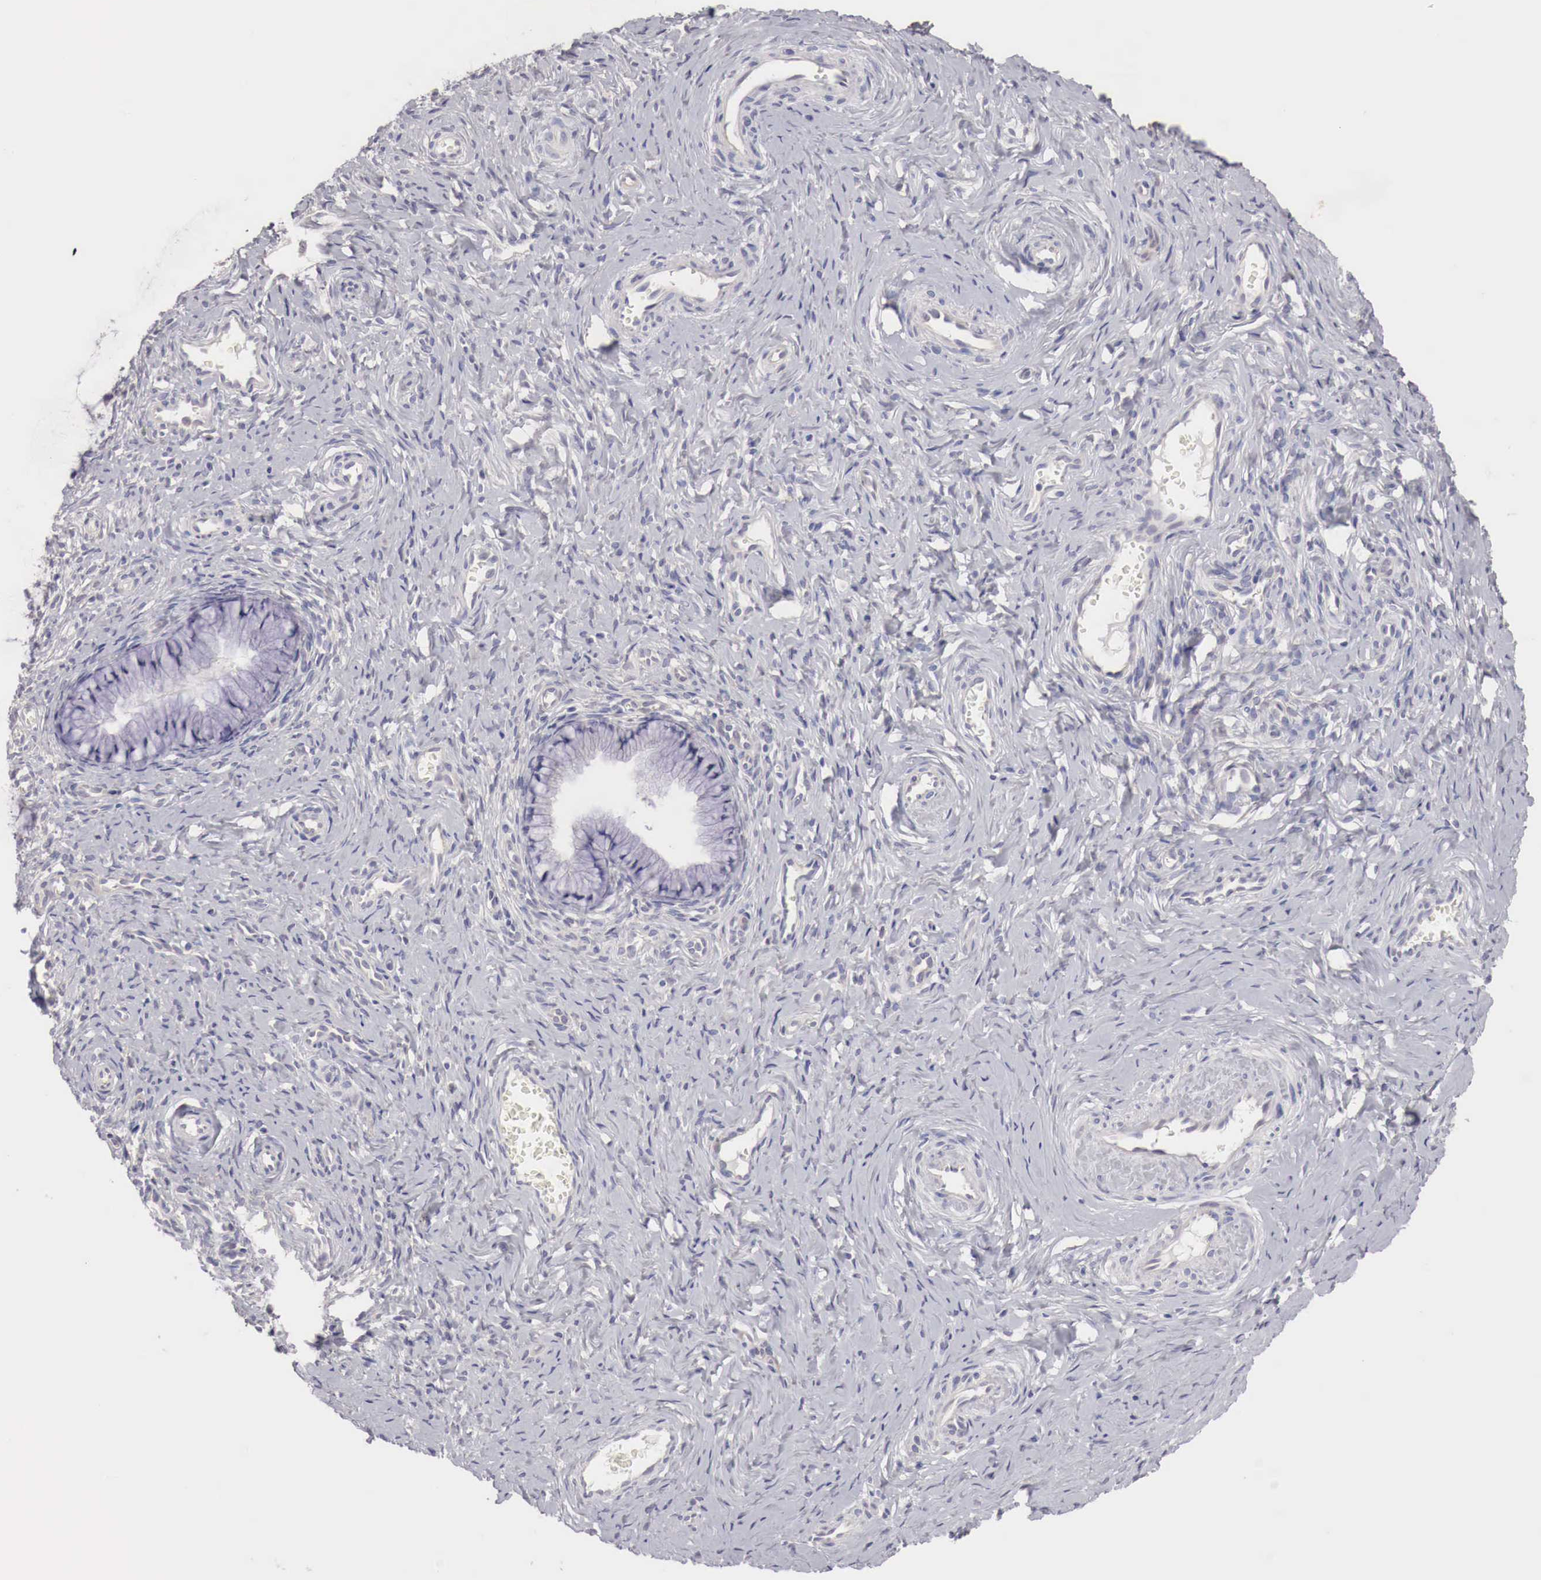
{"staining": {"intensity": "negative", "quantity": "none", "location": "none"}, "tissue": "cervix", "cell_type": "Glandular cells", "image_type": "normal", "snomed": [{"axis": "morphology", "description": "Normal tissue, NOS"}, {"axis": "topography", "description": "Cervix"}], "caption": "Cervix was stained to show a protein in brown. There is no significant expression in glandular cells. (Brightfield microscopy of DAB immunohistochemistry (IHC) at high magnification).", "gene": "NSDHL", "patient": {"sex": "female", "age": 70}}